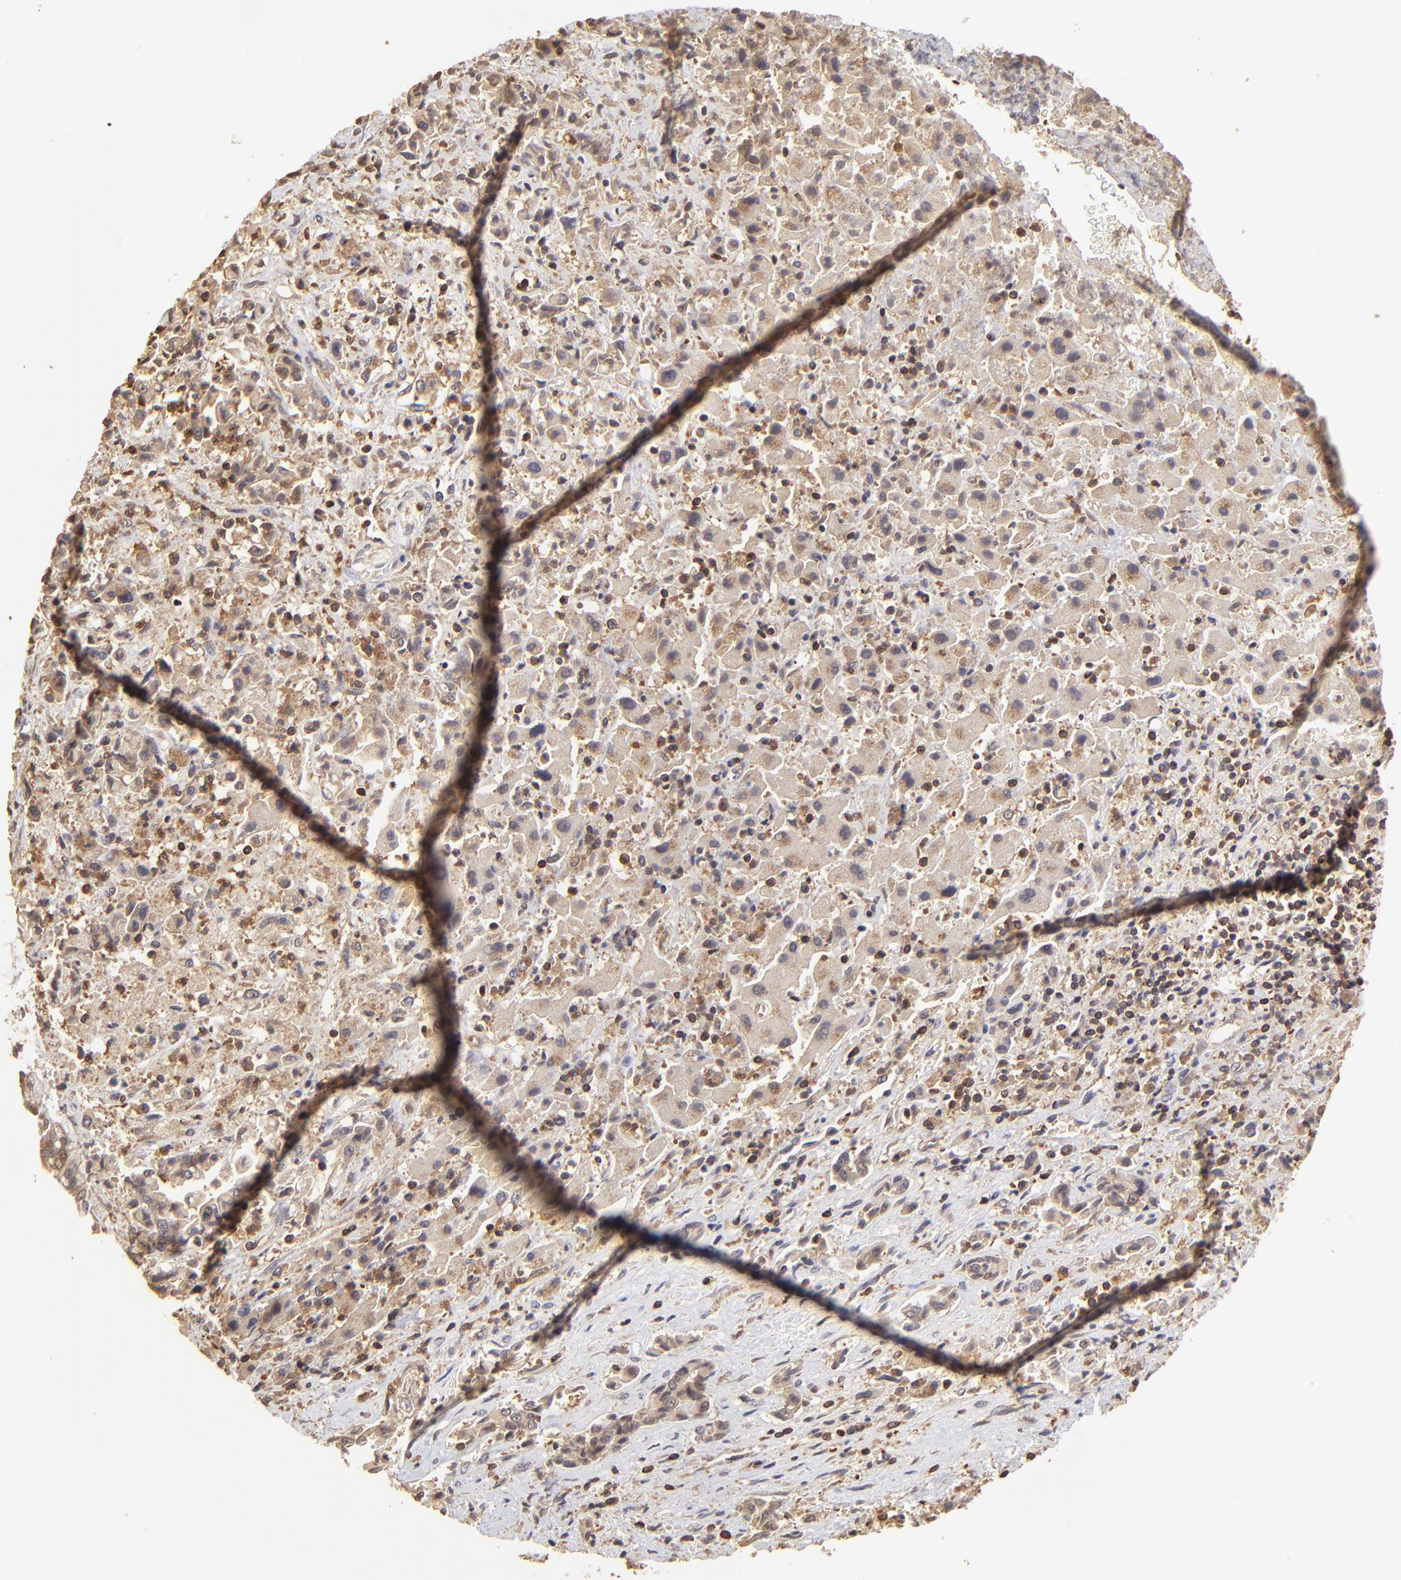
{"staining": {"intensity": "moderate", "quantity": ">75%", "location": "cytoplasmic/membranous"}, "tissue": "liver cancer", "cell_type": "Tumor cells", "image_type": "cancer", "snomed": [{"axis": "morphology", "description": "Cholangiocarcinoma"}, {"axis": "topography", "description": "Liver"}], "caption": "Human liver cholangiocarcinoma stained with a brown dye reveals moderate cytoplasmic/membranous positive expression in about >75% of tumor cells.", "gene": "STON2", "patient": {"sex": "male", "age": 57}}